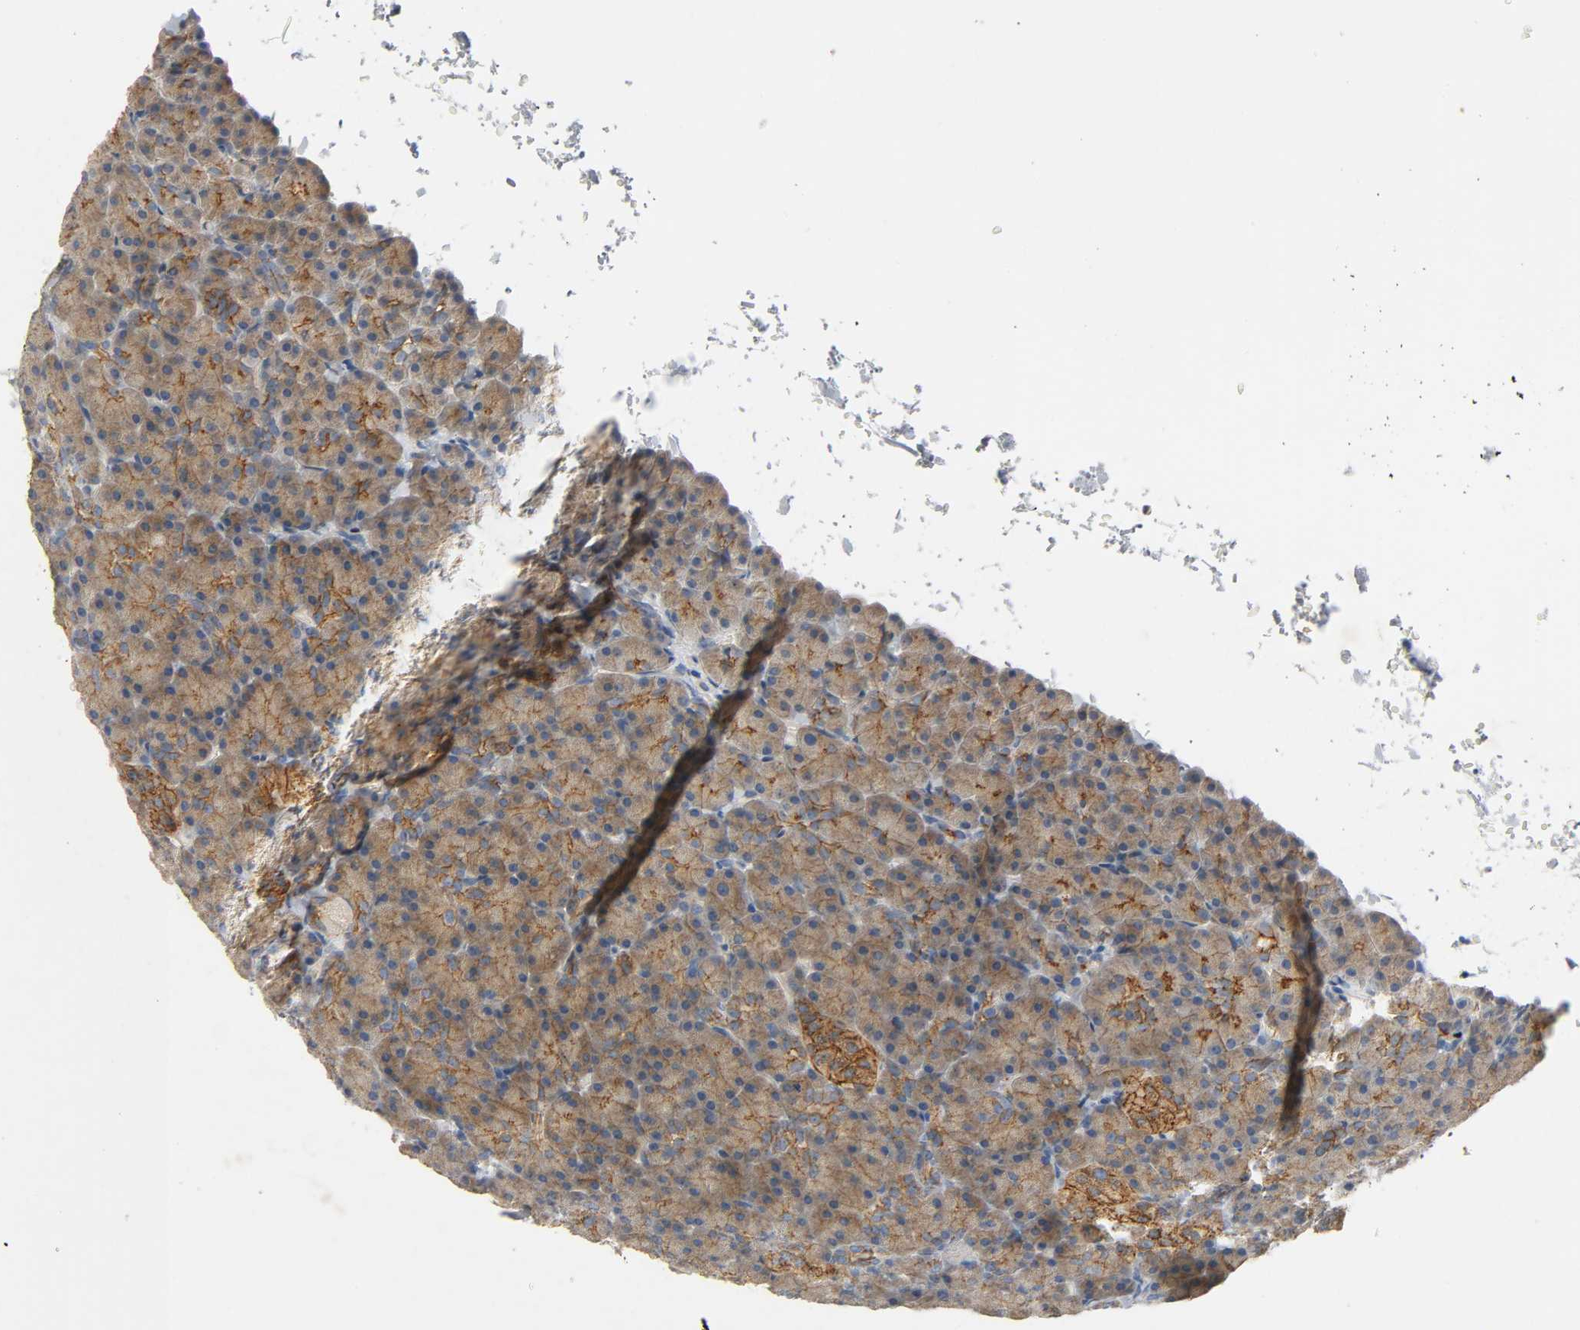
{"staining": {"intensity": "strong", "quantity": ">75%", "location": "cytoplasmic/membranous"}, "tissue": "pancreas", "cell_type": "Exocrine glandular cells", "image_type": "normal", "snomed": [{"axis": "morphology", "description": "Normal tissue, NOS"}, {"axis": "topography", "description": "Pancreas"}], "caption": "High-power microscopy captured an immunohistochemistry (IHC) histopathology image of unremarkable pancreas, revealing strong cytoplasmic/membranous positivity in approximately >75% of exocrine glandular cells. (brown staining indicates protein expression, while blue staining denotes nuclei).", "gene": "ARPC1A", "patient": {"sex": "female", "age": 43}}